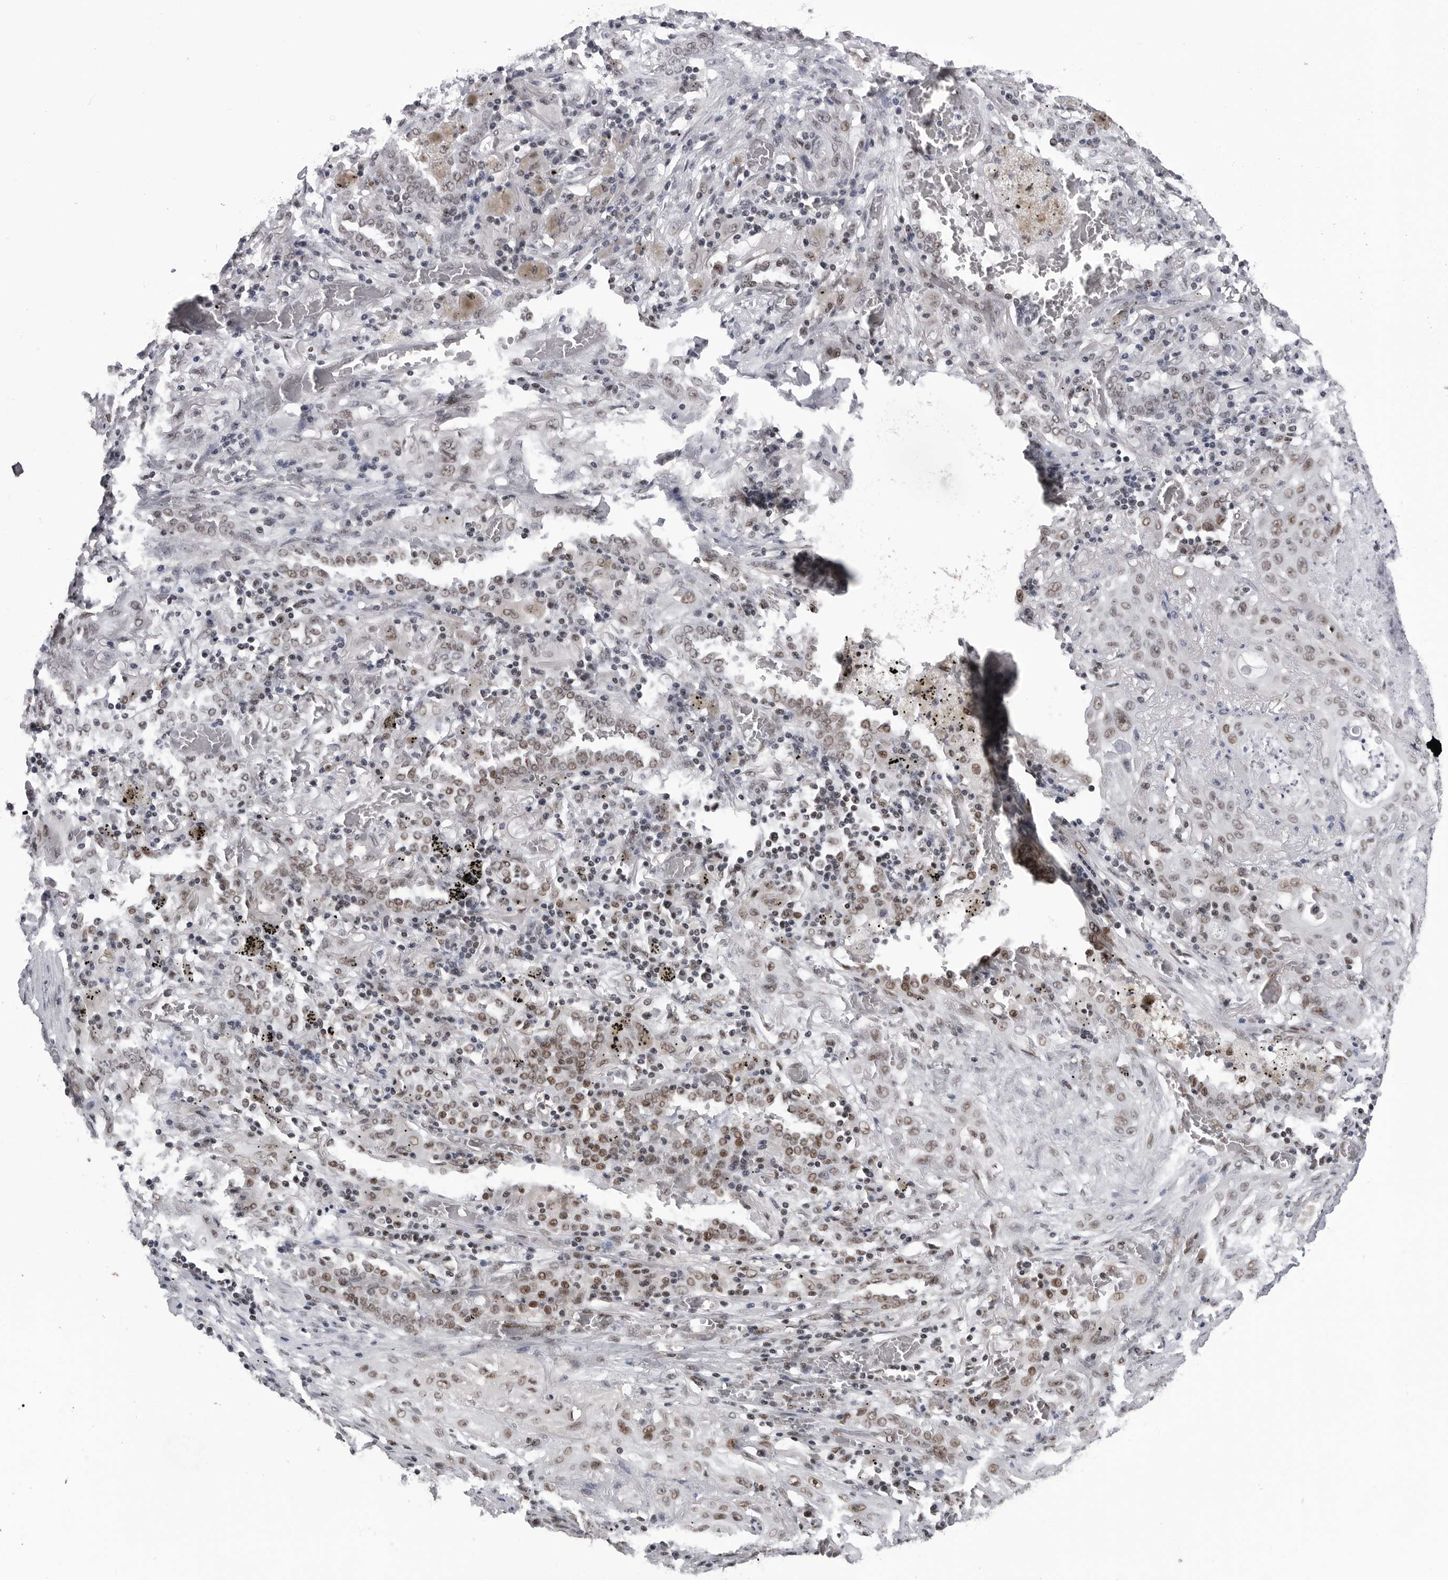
{"staining": {"intensity": "weak", "quantity": "25%-75%", "location": "nuclear"}, "tissue": "lung cancer", "cell_type": "Tumor cells", "image_type": "cancer", "snomed": [{"axis": "morphology", "description": "Squamous cell carcinoma, NOS"}, {"axis": "topography", "description": "Lung"}], "caption": "Lung squamous cell carcinoma stained with a brown dye reveals weak nuclear positive positivity in about 25%-75% of tumor cells.", "gene": "RNF26", "patient": {"sex": "female", "age": 47}}